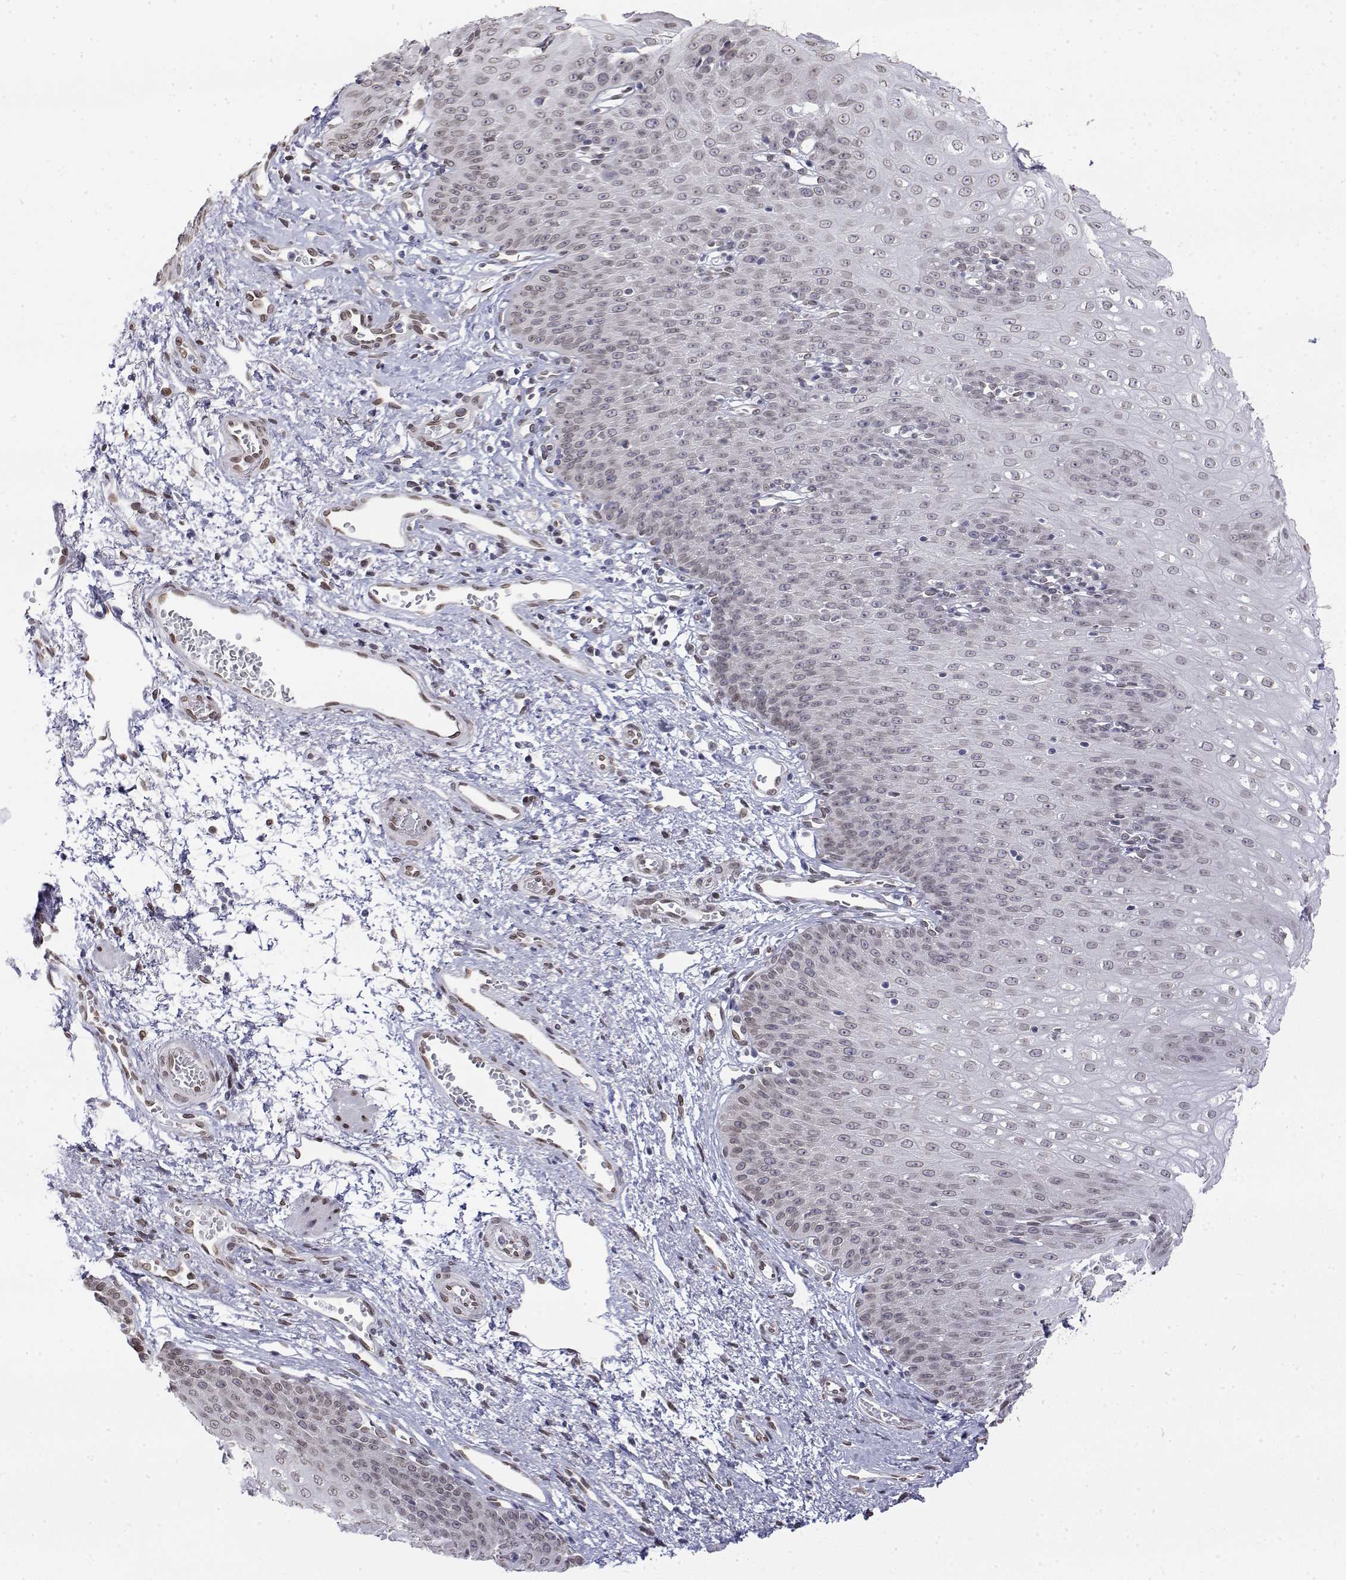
{"staining": {"intensity": "weak", "quantity": "25%-75%", "location": "nuclear"}, "tissue": "esophagus", "cell_type": "Squamous epithelial cells", "image_type": "normal", "snomed": [{"axis": "morphology", "description": "Normal tissue, NOS"}, {"axis": "topography", "description": "Esophagus"}], "caption": "This histopathology image exhibits benign esophagus stained with IHC to label a protein in brown. The nuclear of squamous epithelial cells show weak positivity for the protein. Nuclei are counter-stained blue.", "gene": "ZNF532", "patient": {"sex": "male", "age": 71}}